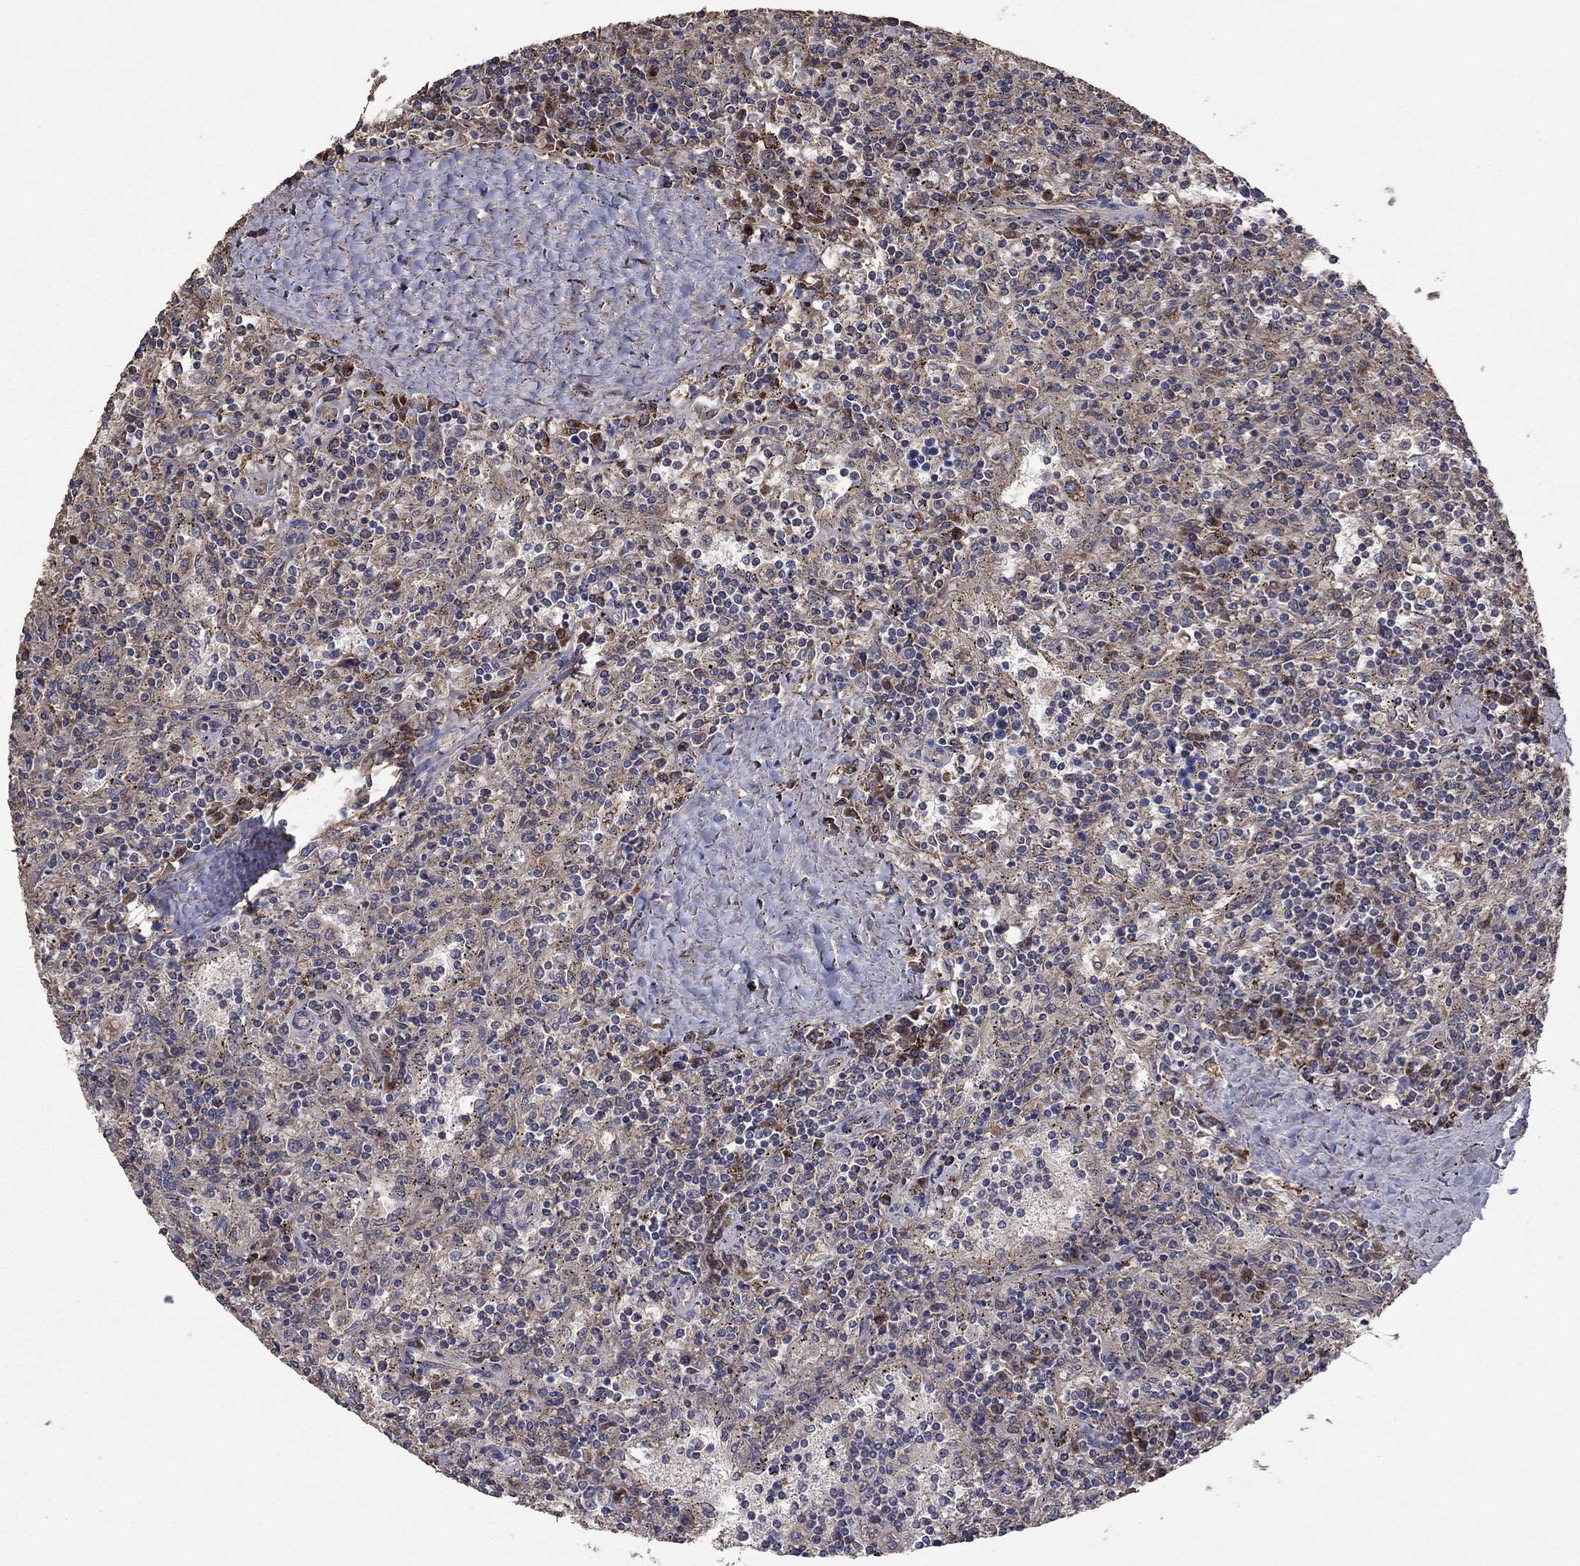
{"staining": {"intensity": "negative", "quantity": "none", "location": "none"}, "tissue": "lymphoma", "cell_type": "Tumor cells", "image_type": "cancer", "snomed": [{"axis": "morphology", "description": "Malignant lymphoma, non-Hodgkin's type, Low grade"}, {"axis": "topography", "description": "Spleen"}], "caption": "A high-resolution image shows immunohistochemistry (IHC) staining of lymphoma, which displays no significant expression in tumor cells.", "gene": "FLT4", "patient": {"sex": "male", "age": 62}}